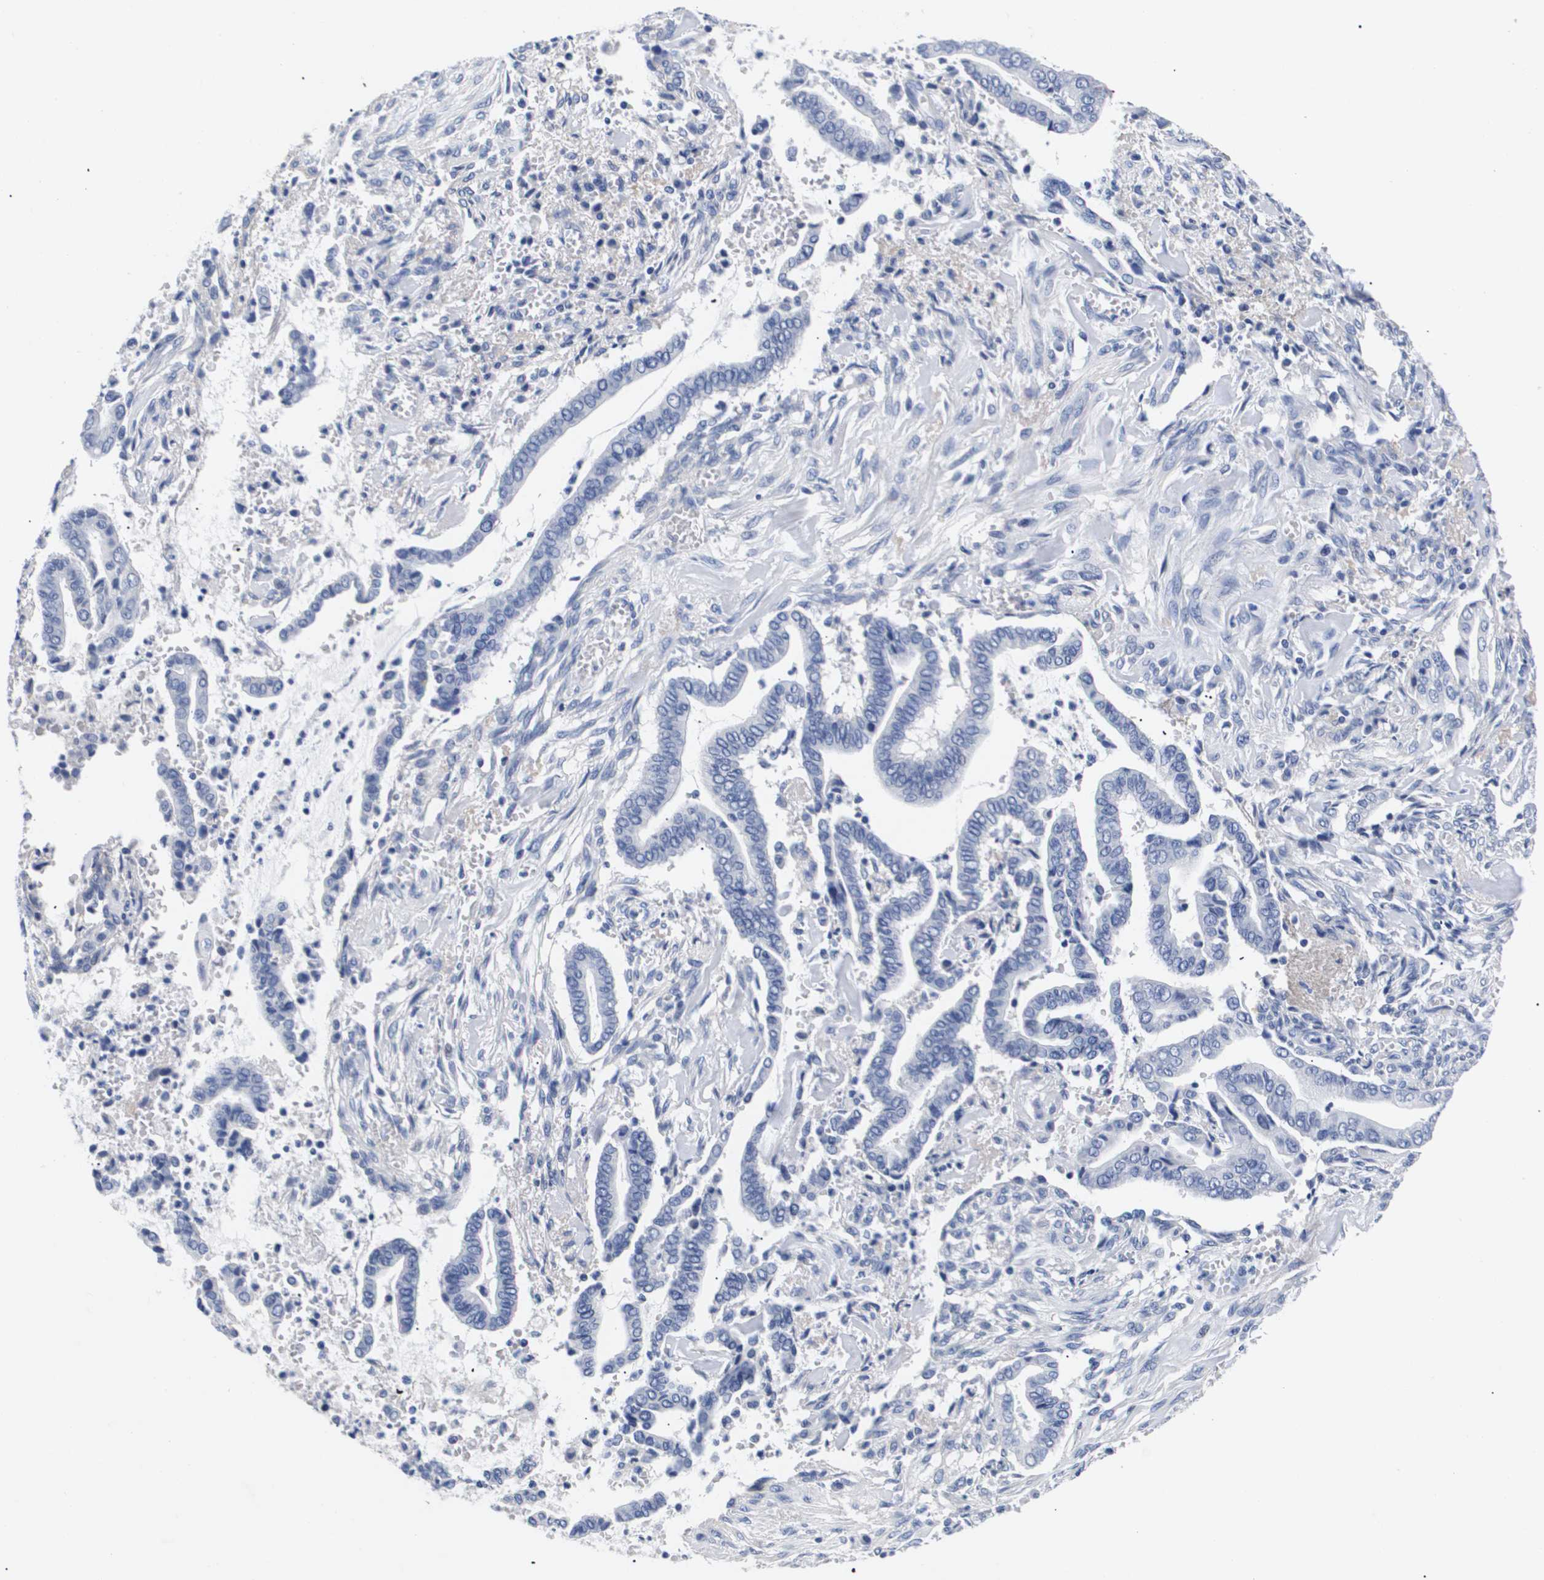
{"staining": {"intensity": "negative", "quantity": "none", "location": "none"}, "tissue": "cervical cancer", "cell_type": "Tumor cells", "image_type": "cancer", "snomed": [{"axis": "morphology", "description": "Adenocarcinoma, NOS"}, {"axis": "topography", "description": "Cervix"}], "caption": "The IHC histopathology image has no significant positivity in tumor cells of cervical cancer tissue.", "gene": "ATP6V0A4", "patient": {"sex": "female", "age": 44}}